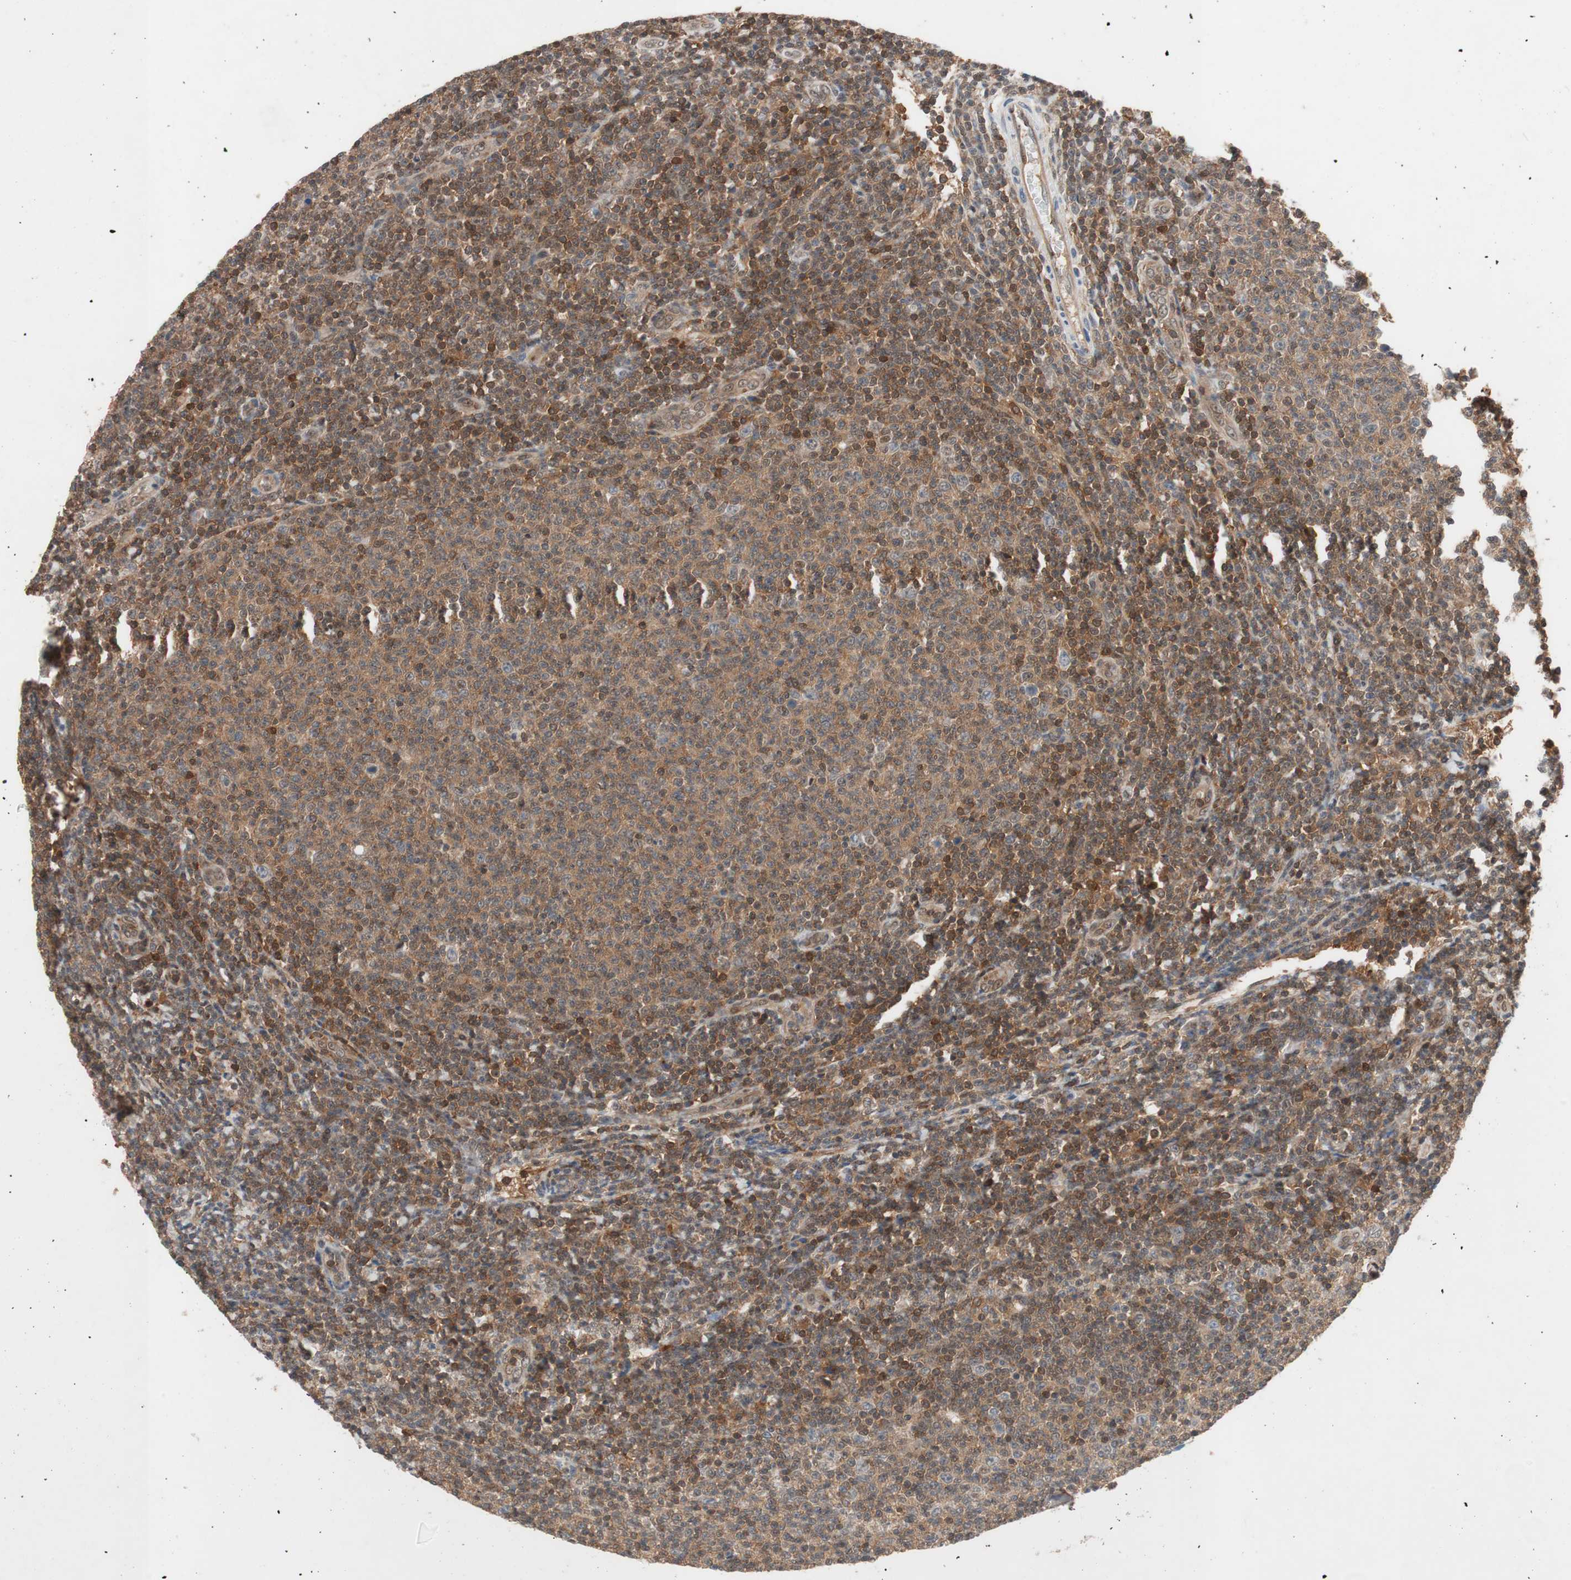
{"staining": {"intensity": "moderate", "quantity": ">75%", "location": "cytoplasmic/membranous"}, "tissue": "lymphoma", "cell_type": "Tumor cells", "image_type": "cancer", "snomed": [{"axis": "morphology", "description": "Malignant lymphoma, non-Hodgkin's type, Low grade"}, {"axis": "topography", "description": "Lymph node"}], "caption": "Immunohistochemistry (IHC) micrograph of neoplastic tissue: human low-grade malignant lymphoma, non-Hodgkin's type stained using IHC demonstrates medium levels of moderate protein expression localized specifically in the cytoplasmic/membranous of tumor cells, appearing as a cytoplasmic/membranous brown color.", "gene": "GALT", "patient": {"sex": "male", "age": 66}}